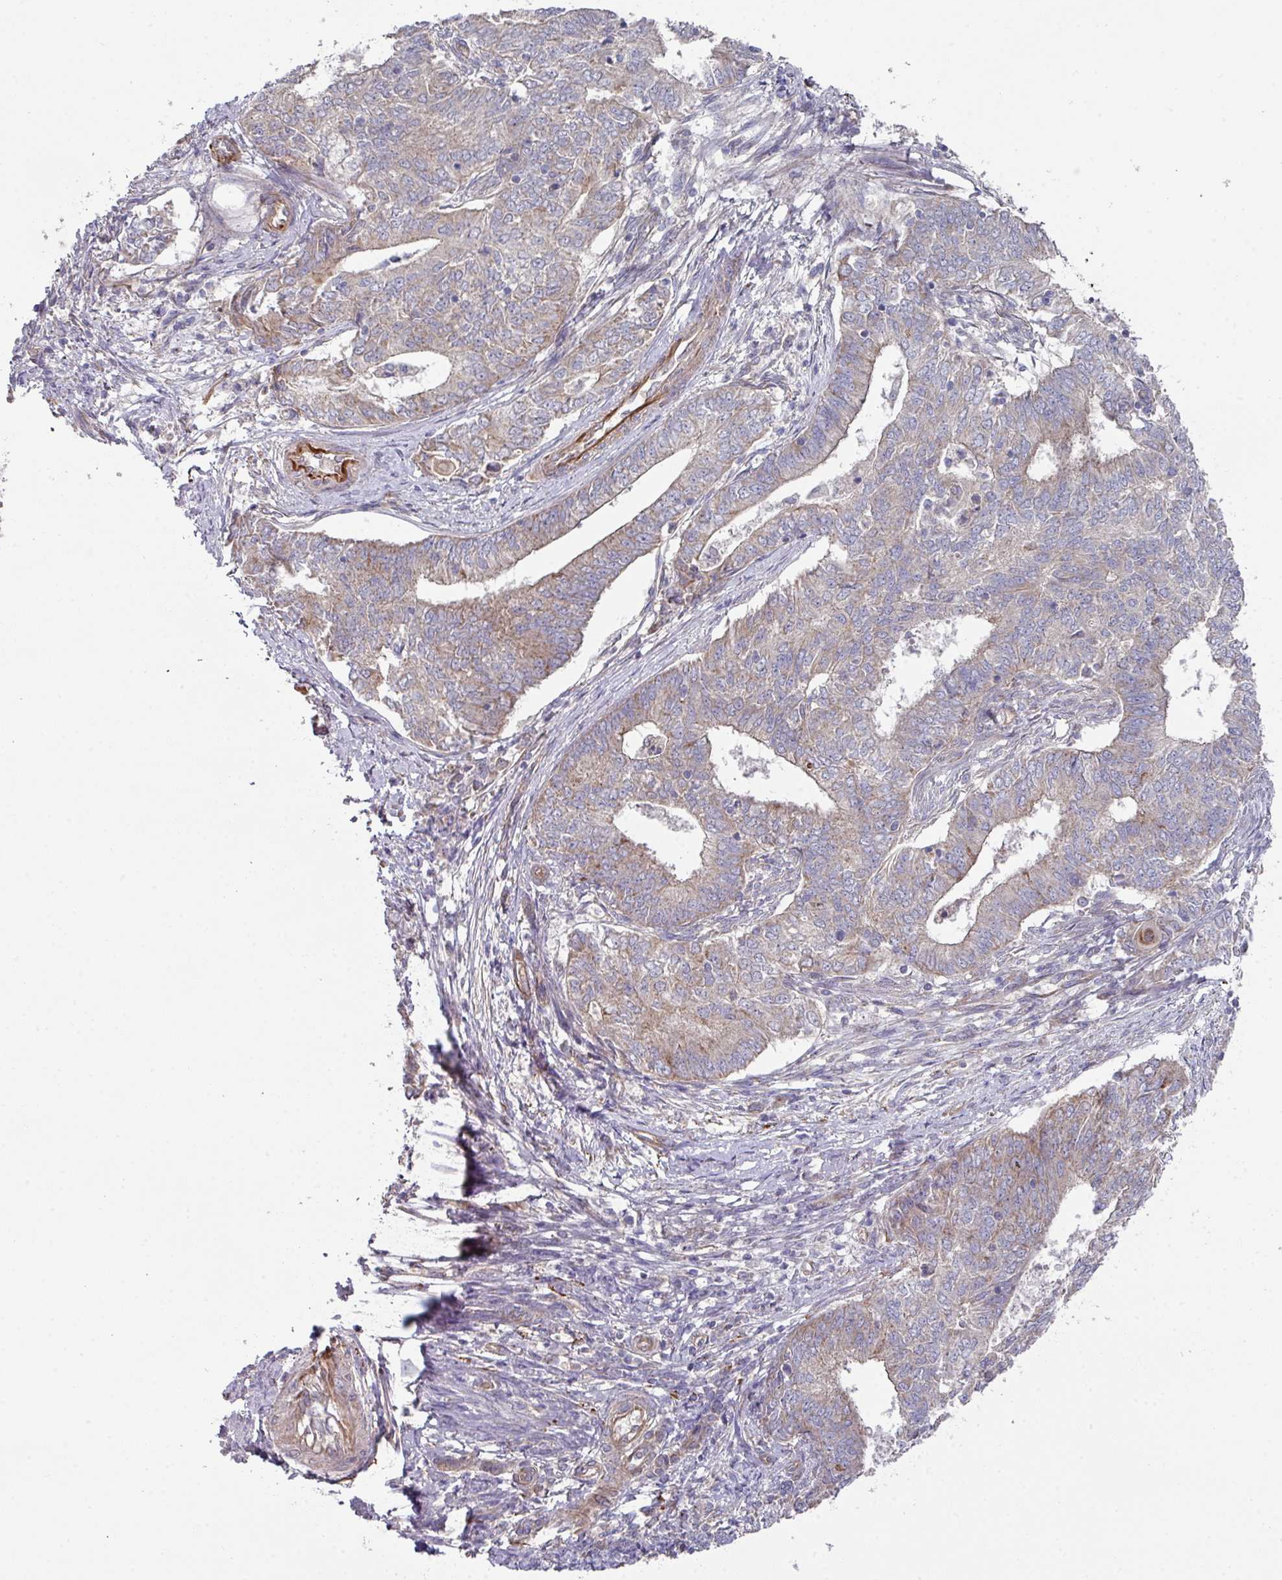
{"staining": {"intensity": "weak", "quantity": "25%-75%", "location": "cytoplasmic/membranous"}, "tissue": "endometrial cancer", "cell_type": "Tumor cells", "image_type": "cancer", "snomed": [{"axis": "morphology", "description": "Adenocarcinoma, NOS"}, {"axis": "topography", "description": "Endometrium"}], "caption": "Endometrial adenocarcinoma stained for a protein (brown) exhibits weak cytoplasmic/membranous positive expression in approximately 25%-75% of tumor cells.", "gene": "DCAF12L2", "patient": {"sex": "female", "age": 62}}